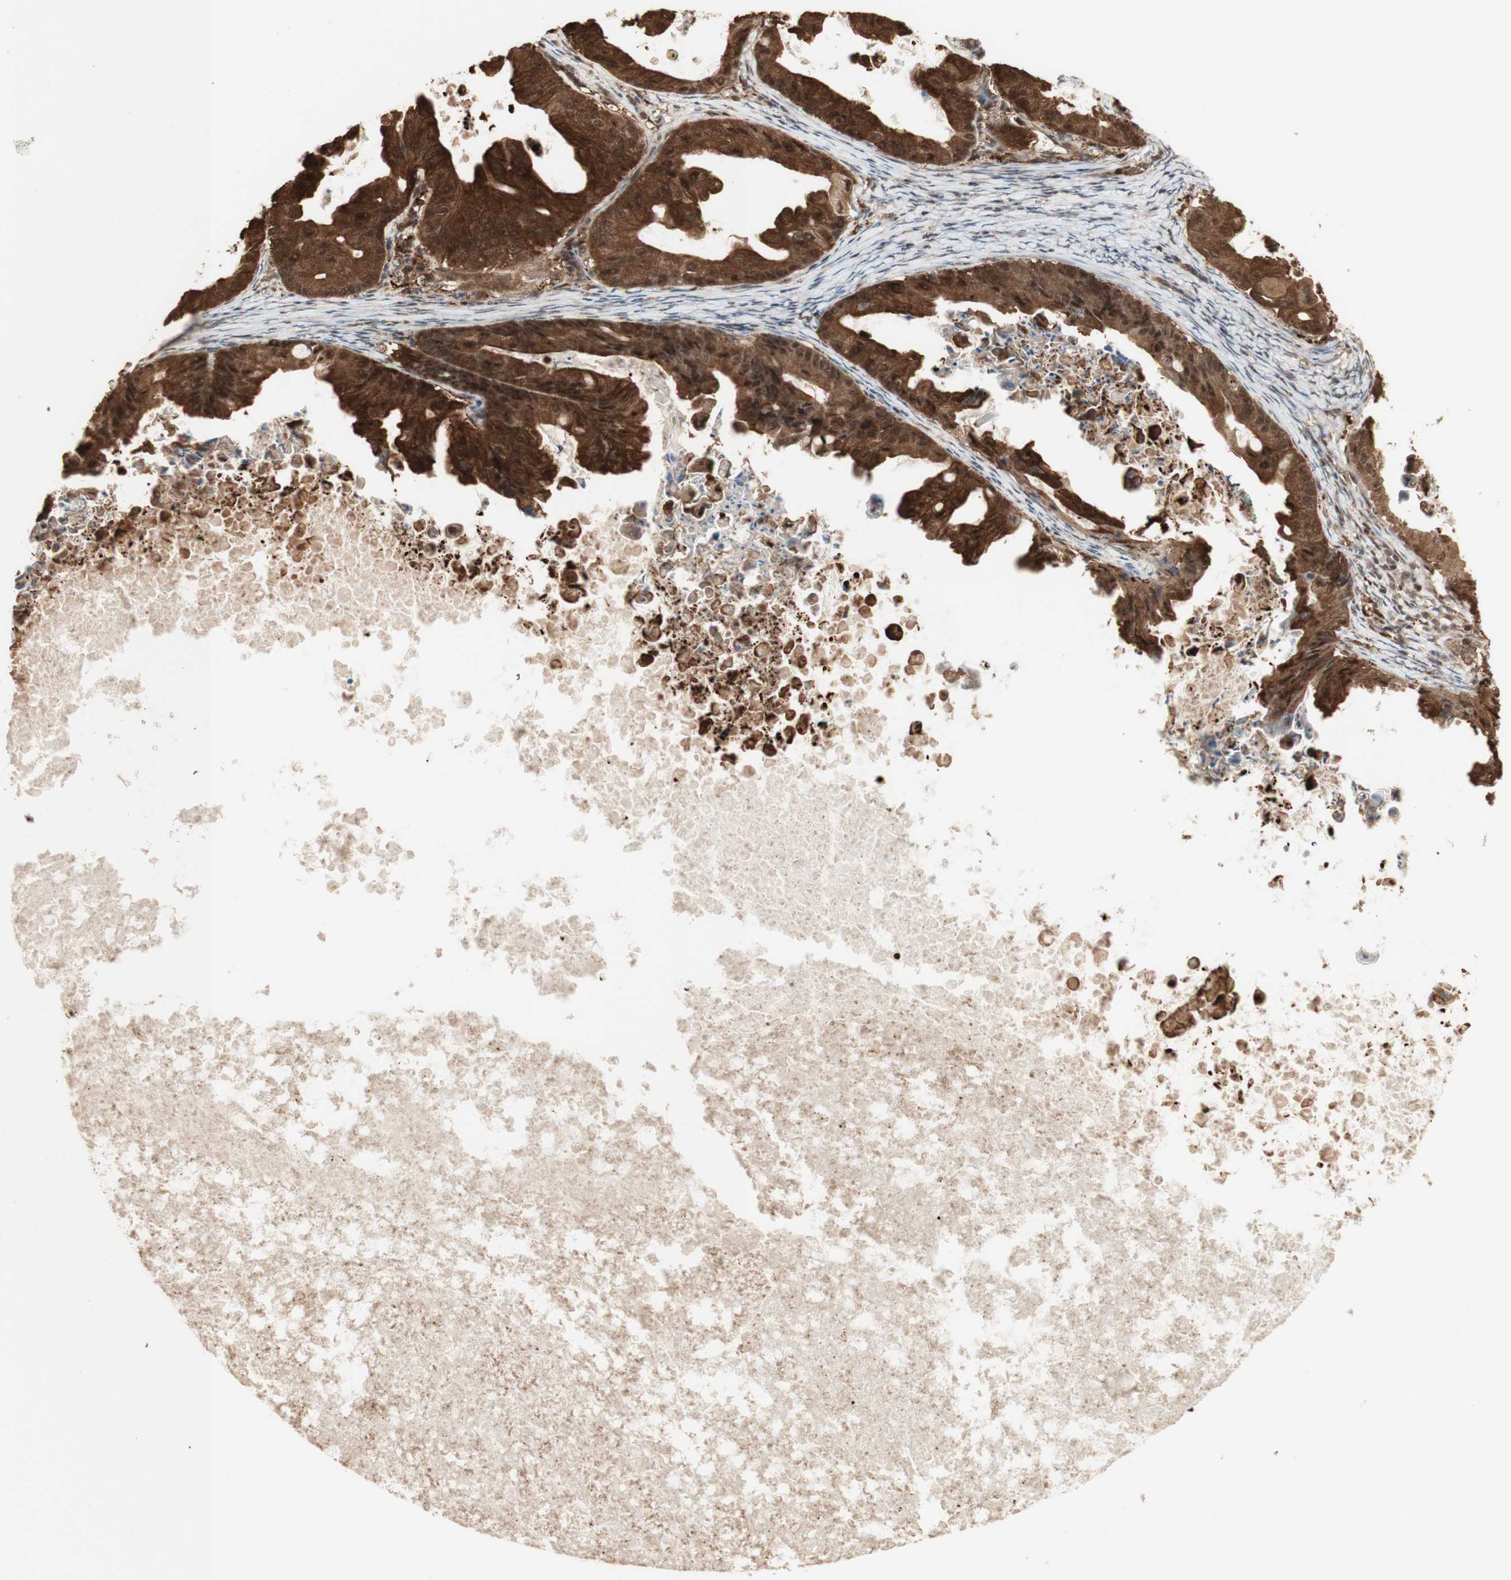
{"staining": {"intensity": "strong", "quantity": ">75%", "location": "cytoplasmic/membranous,nuclear"}, "tissue": "ovarian cancer", "cell_type": "Tumor cells", "image_type": "cancer", "snomed": [{"axis": "morphology", "description": "Cystadenocarcinoma, mucinous, NOS"}, {"axis": "topography", "description": "Ovary"}], "caption": "Immunohistochemical staining of ovarian cancer (mucinous cystadenocarcinoma) displays strong cytoplasmic/membranous and nuclear protein positivity in about >75% of tumor cells.", "gene": "YWHAB", "patient": {"sex": "female", "age": 37}}